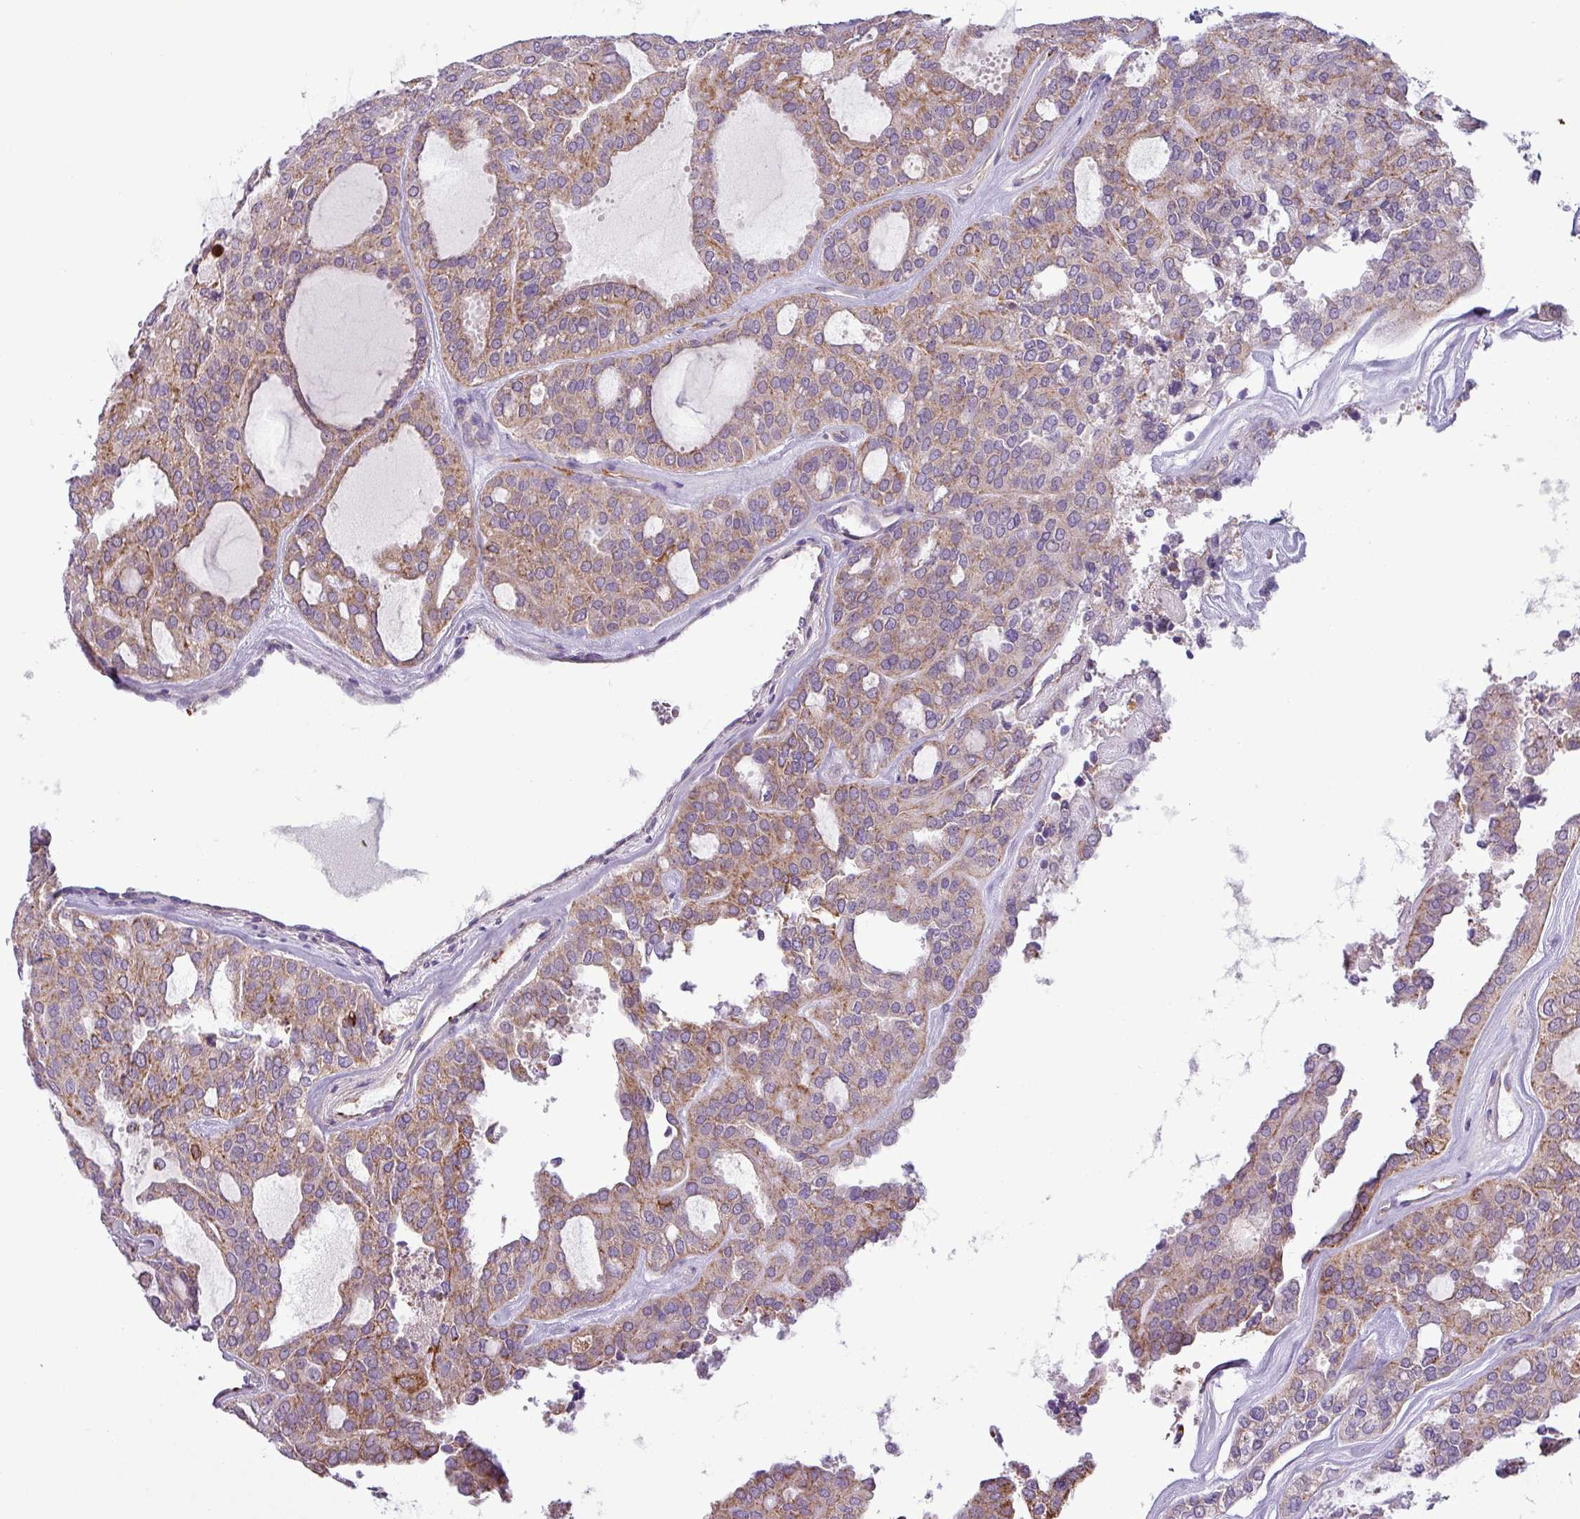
{"staining": {"intensity": "moderate", "quantity": ">75%", "location": "cytoplasmic/membranous"}, "tissue": "thyroid cancer", "cell_type": "Tumor cells", "image_type": "cancer", "snomed": [{"axis": "morphology", "description": "Follicular adenoma carcinoma, NOS"}, {"axis": "topography", "description": "Thyroid gland"}], "caption": "Immunohistochemistry (IHC) of human thyroid follicular adenoma carcinoma demonstrates medium levels of moderate cytoplasmic/membranous positivity in about >75% of tumor cells.", "gene": "PNMA6A", "patient": {"sex": "male", "age": 75}}